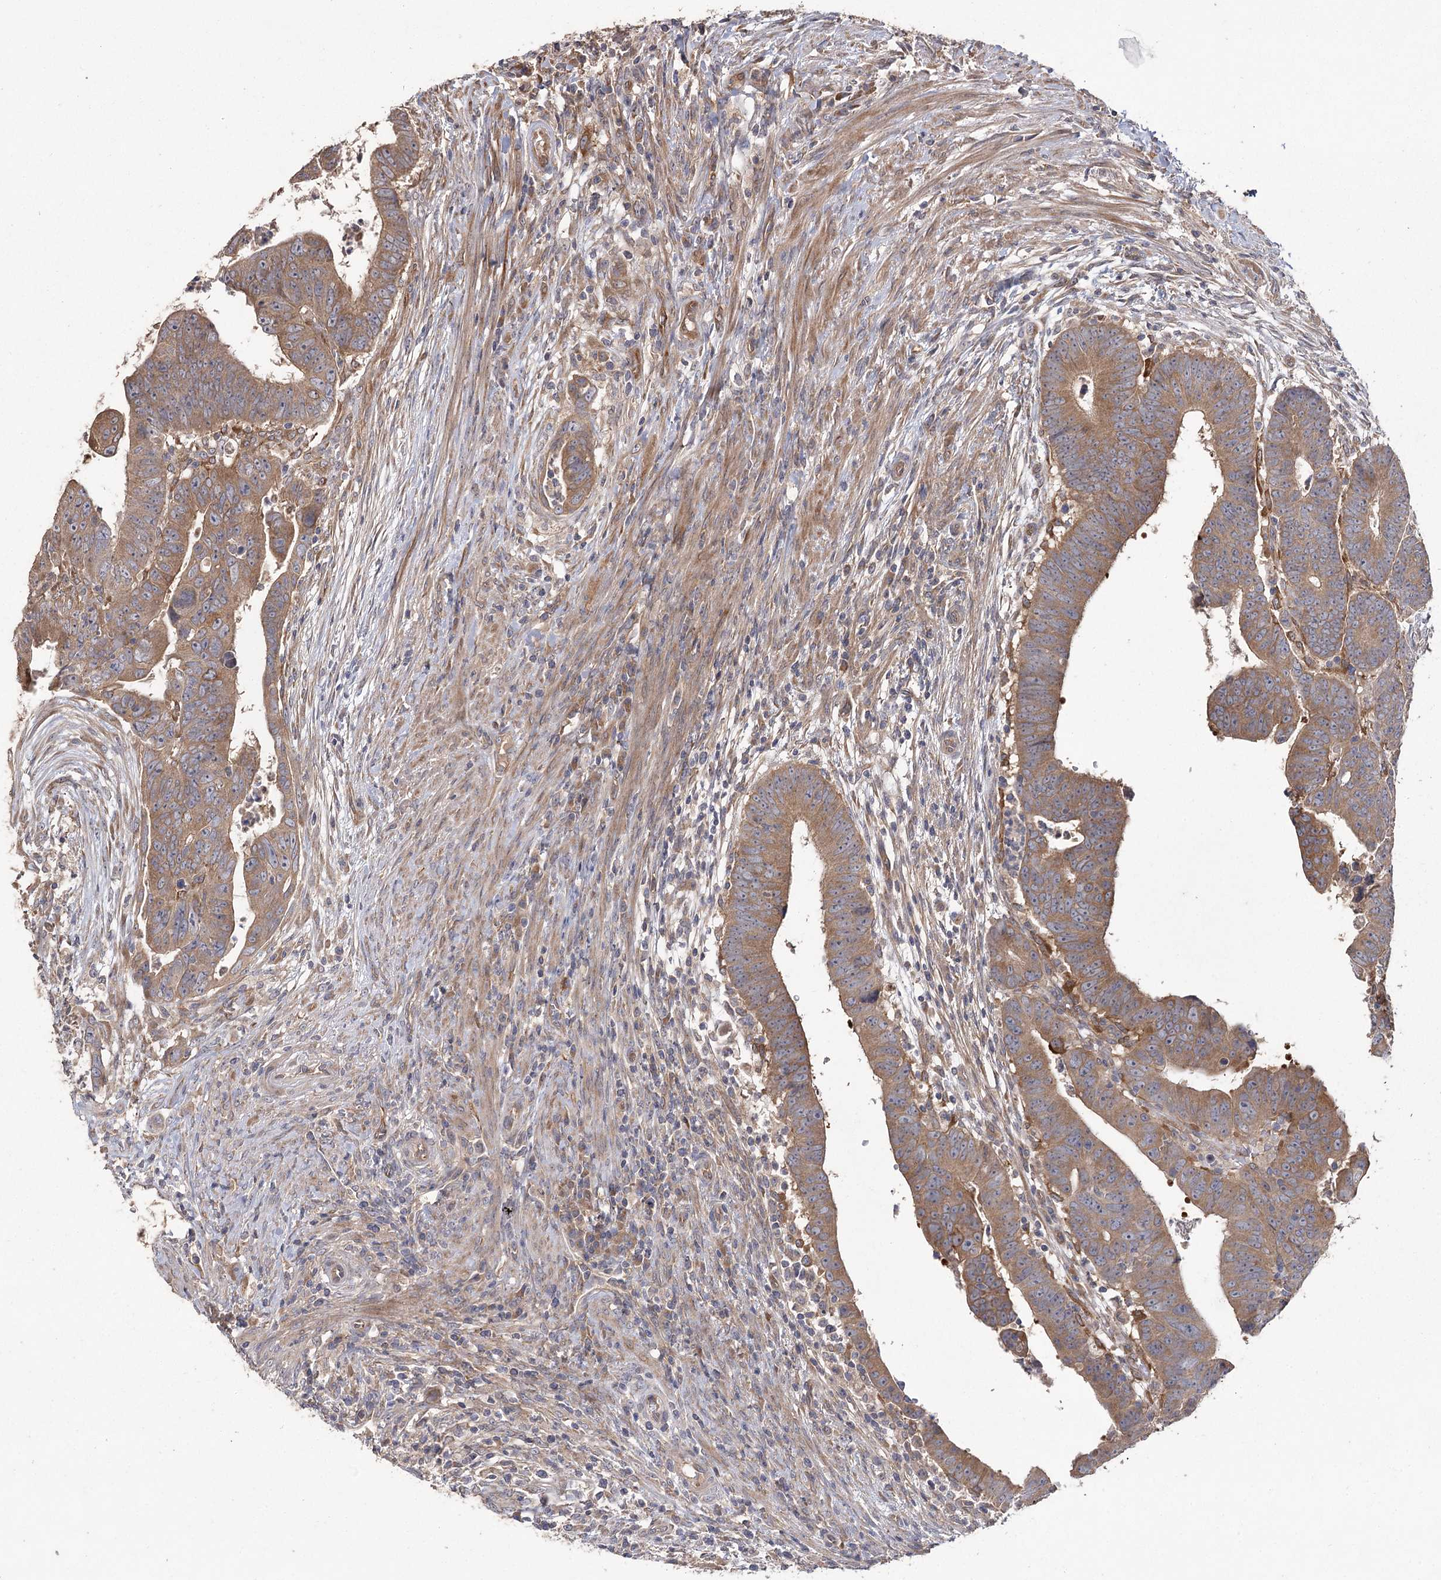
{"staining": {"intensity": "moderate", "quantity": ">75%", "location": "cytoplasmic/membranous"}, "tissue": "colorectal cancer", "cell_type": "Tumor cells", "image_type": "cancer", "snomed": [{"axis": "morphology", "description": "Normal tissue, NOS"}, {"axis": "morphology", "description": "Adenocarcinoma, NOS"}, {"axis": "topography", "description": "Rectum"}], "caption": "Protein expression by immunohistochemistry (IHC) reveals moderate cytoplasmic/membranous expression in approximately >75% of tumor cells in colorectal cancer (adenocarcinoma).", "gene": "RIN2", "patient": {"sex": "female", "age": 65}}